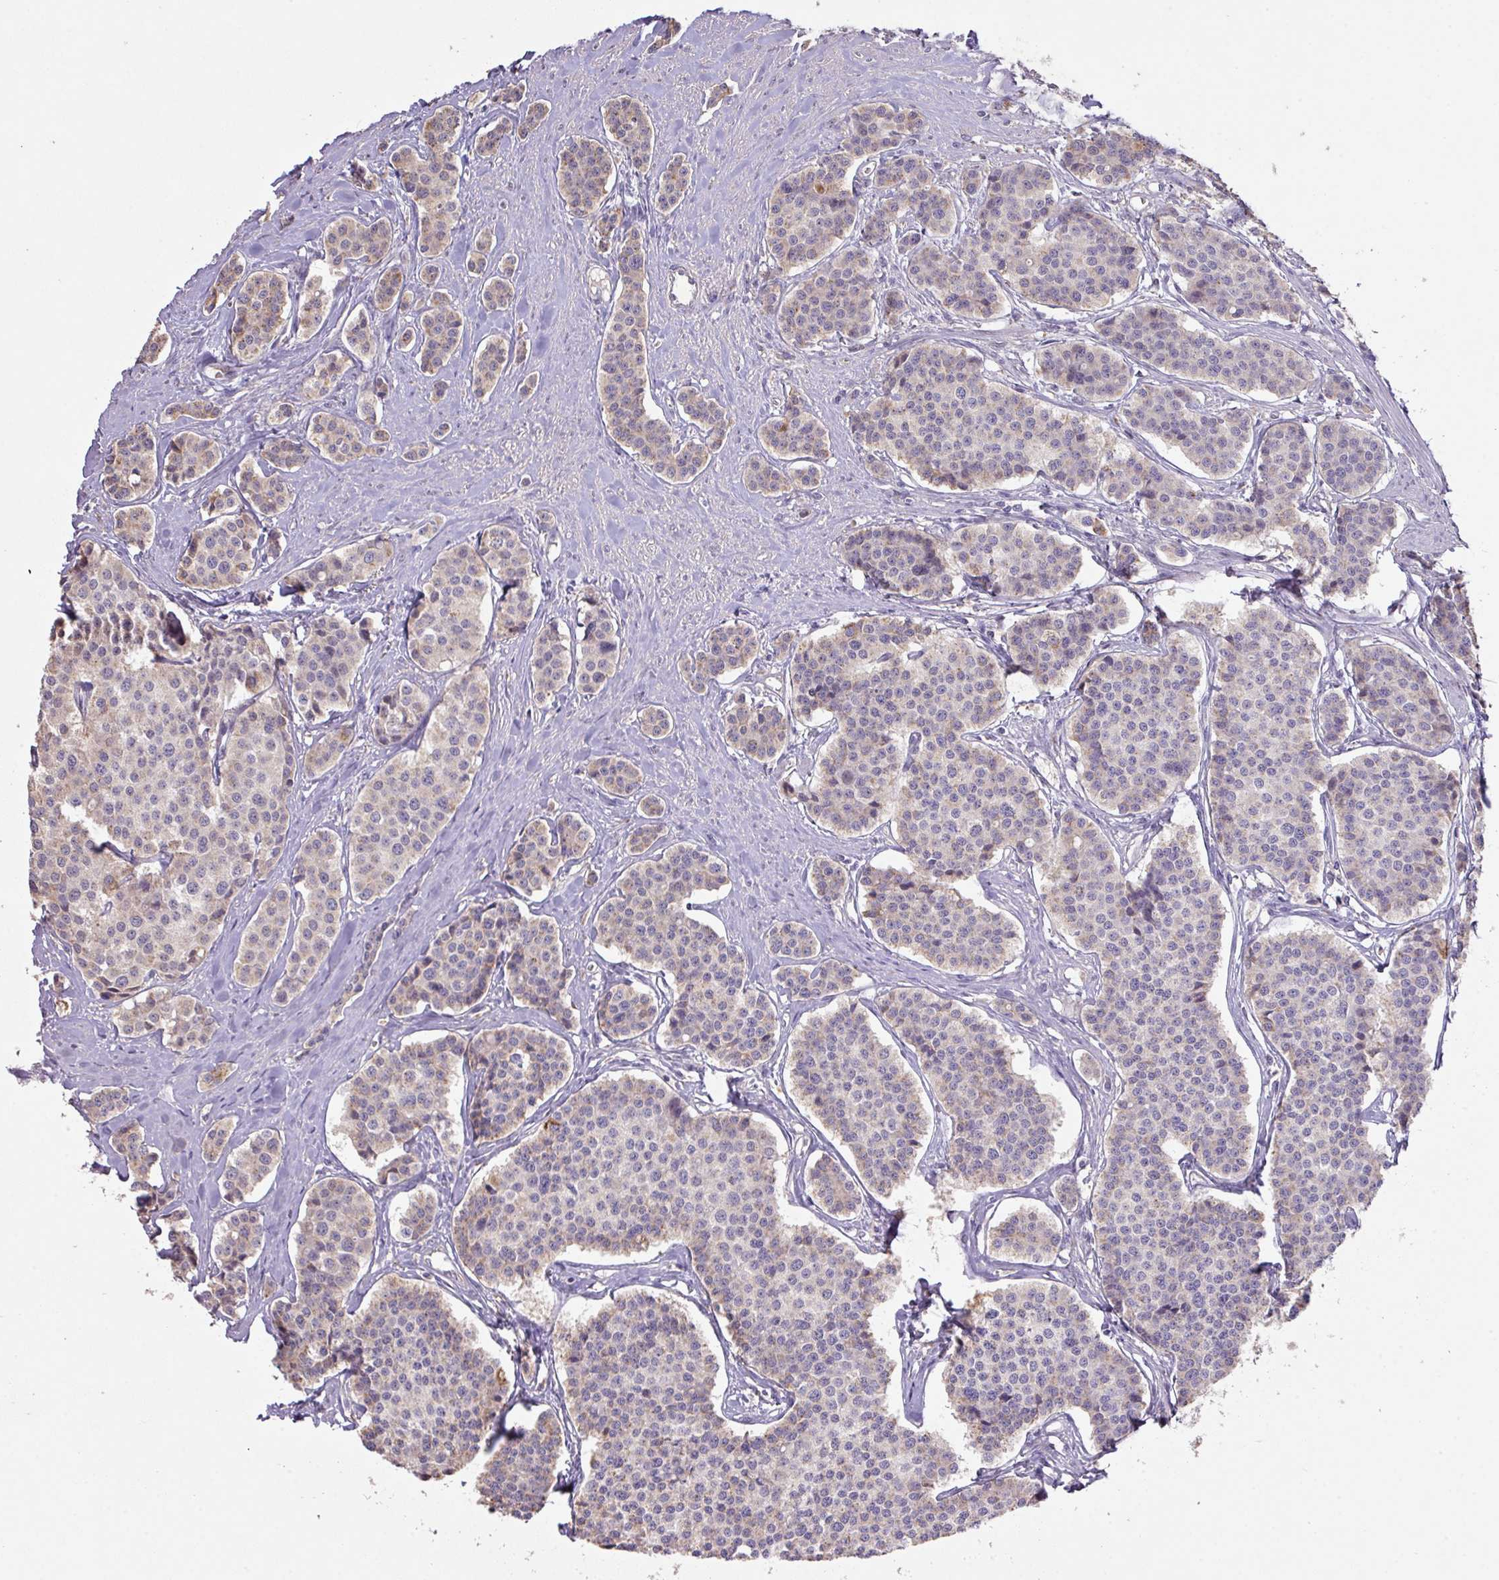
{"staining": {"intensity": "weak", "quantity": "<25%", "location": "cytoplasmic/membranous"}, "tissue": "carcinoid", "cell_type": "Tumor cells", "image_type": "cancer", "snomed": [{"axis": "morphology", "description": "Carcinoid, malignant, NOS"}, {"axis": "topography", "description": "Small intestine"}], "caption": "Carcinoid stained for a protein using immunohistochemistry (IHC) reveals no staining tumor cells.", "gene": "PRADC1", "patient": {"sex": "male", "age": 60}}